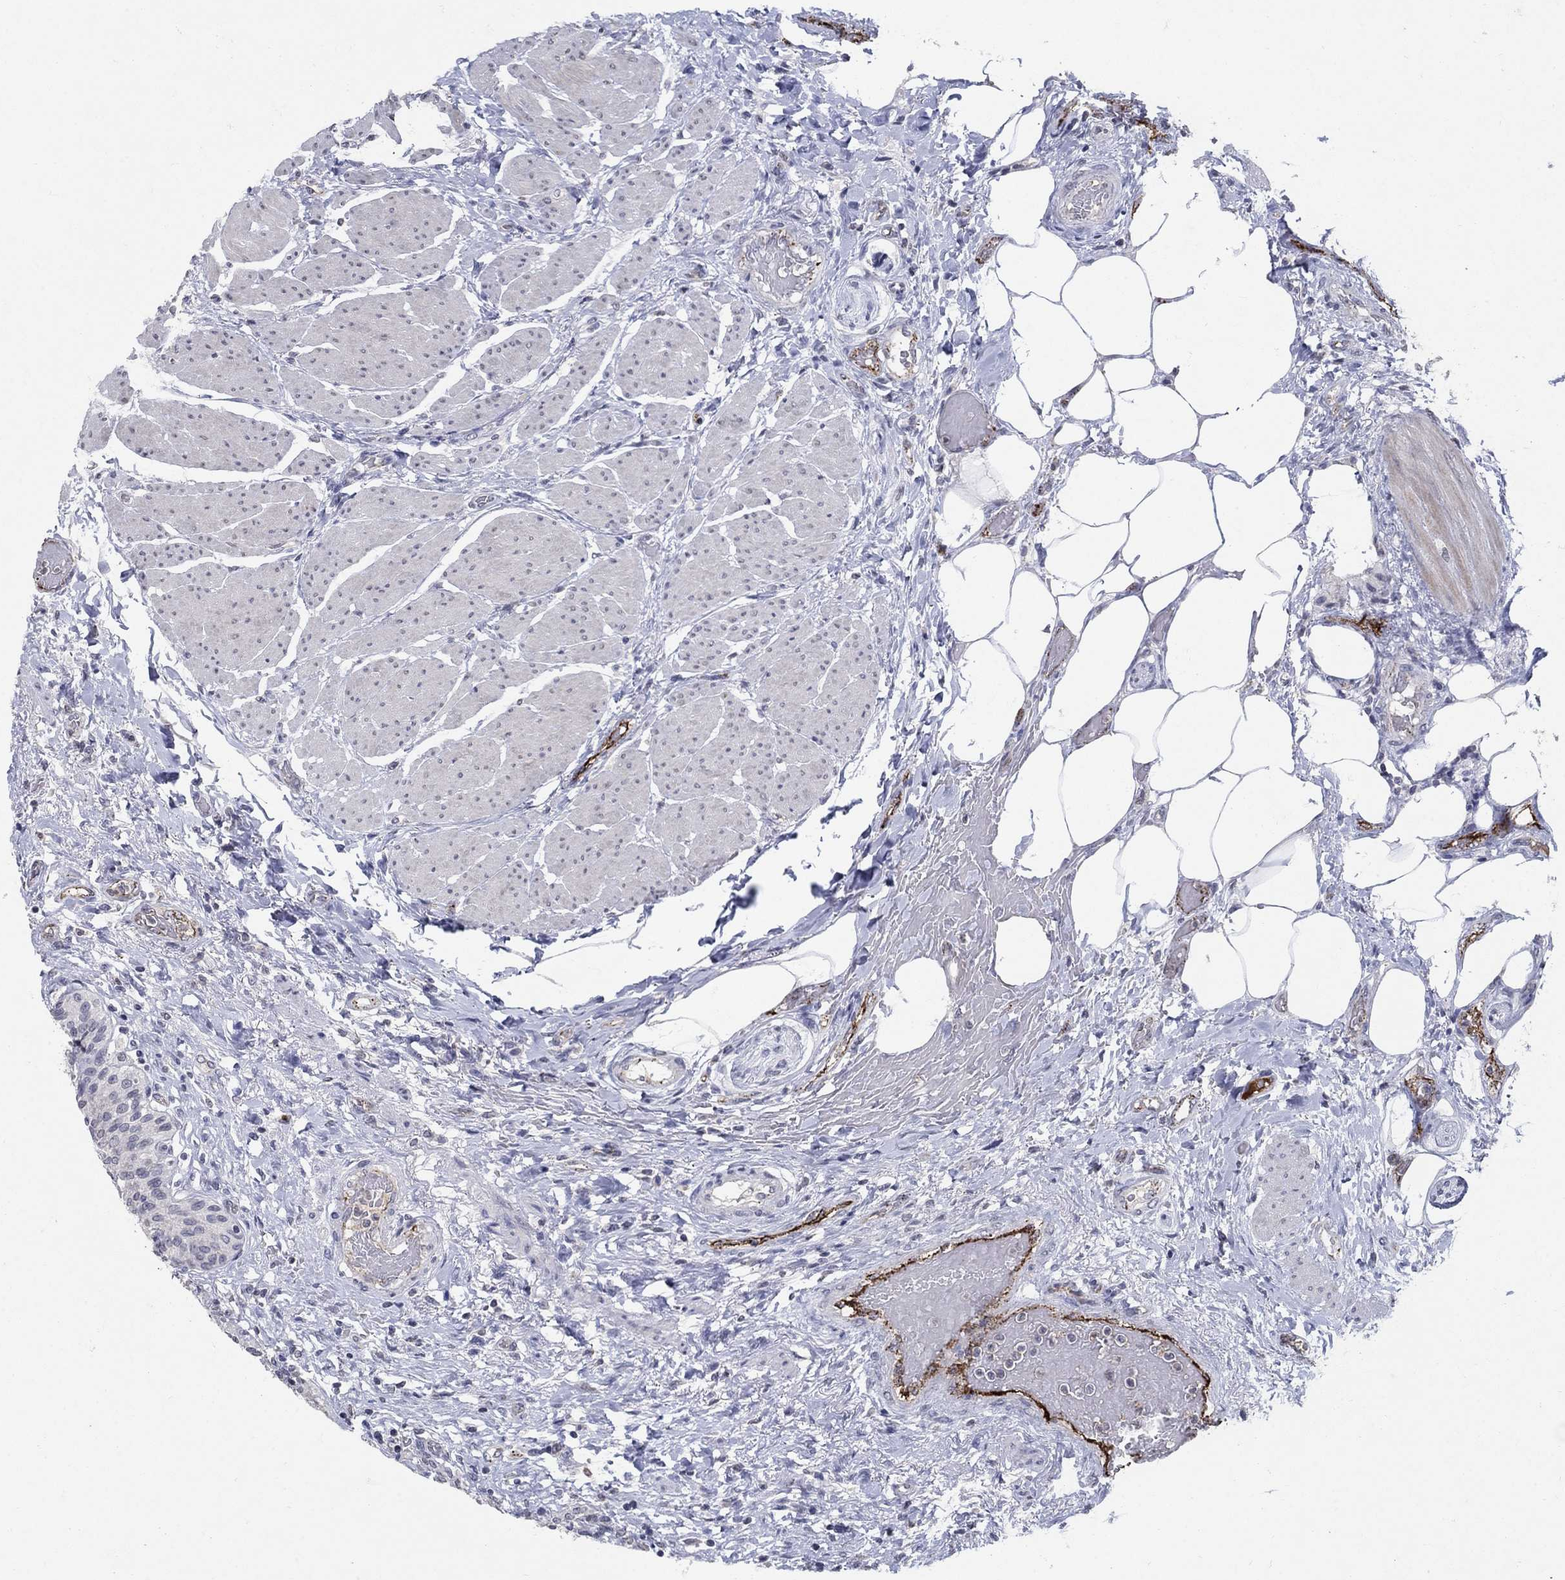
{"staining": {"intensity": "negative", "quantity": "none", "location": "none"}, "tissue": "urinary bladder", "cell_type": "Urothelial cells", "image_type": "normal", "snomed": [{"axis": "morphology", "description": "Normal tissue, NOS"}, {"axis": "morphology", "description": "Metaplasia, NOS"}, {"axis": "topography", "description": "Urinary bladder"}], "caption": "Immunohistochemistry of normal urinary bladder displays no positivity in urothelial cells.", "gene": "TINAG", "patient": {"sex": "male", "age": 68}}